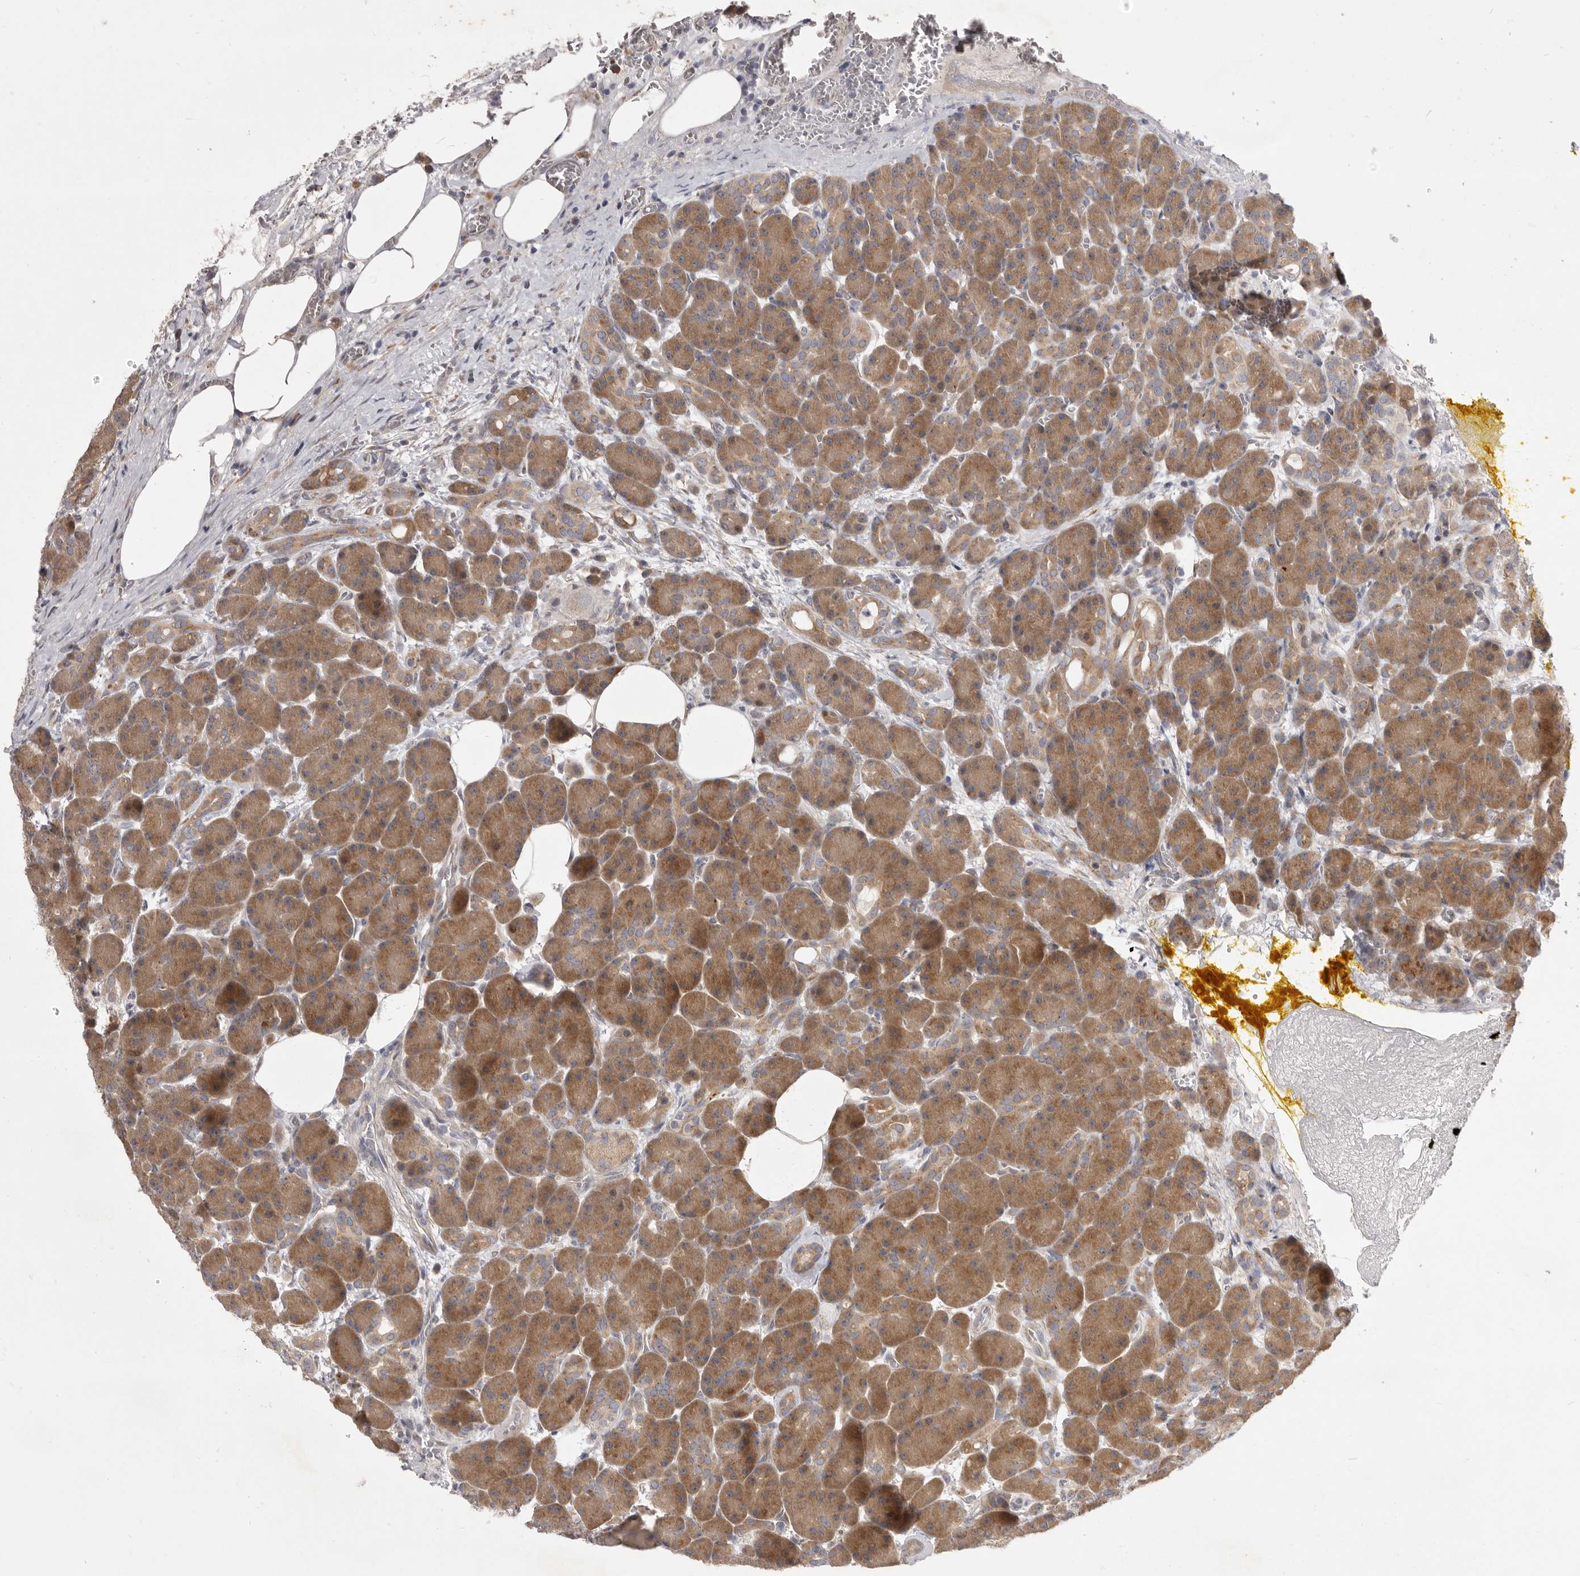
{"staining": {"intensity": "moderate", "quantity": ">75%", "location": "cytoplasmic/membranous"}, "tissue": "pancreas", "cell_type": "Exocrine glandular cells", "image_type": "normal", "snomed": [{"axis": "morphology", "description": "Normal tissue, NOS"}, {"axis": "topography", "description": "Pancreas"}], "caption": "Protein analysis of normal pancreas shows moderate cytoplasmic/membranous positivity in approximately >75% of exocrine glandular cells.", "gene": "TBC1D8B", "patient": {"sex": "male", "age": 63}}